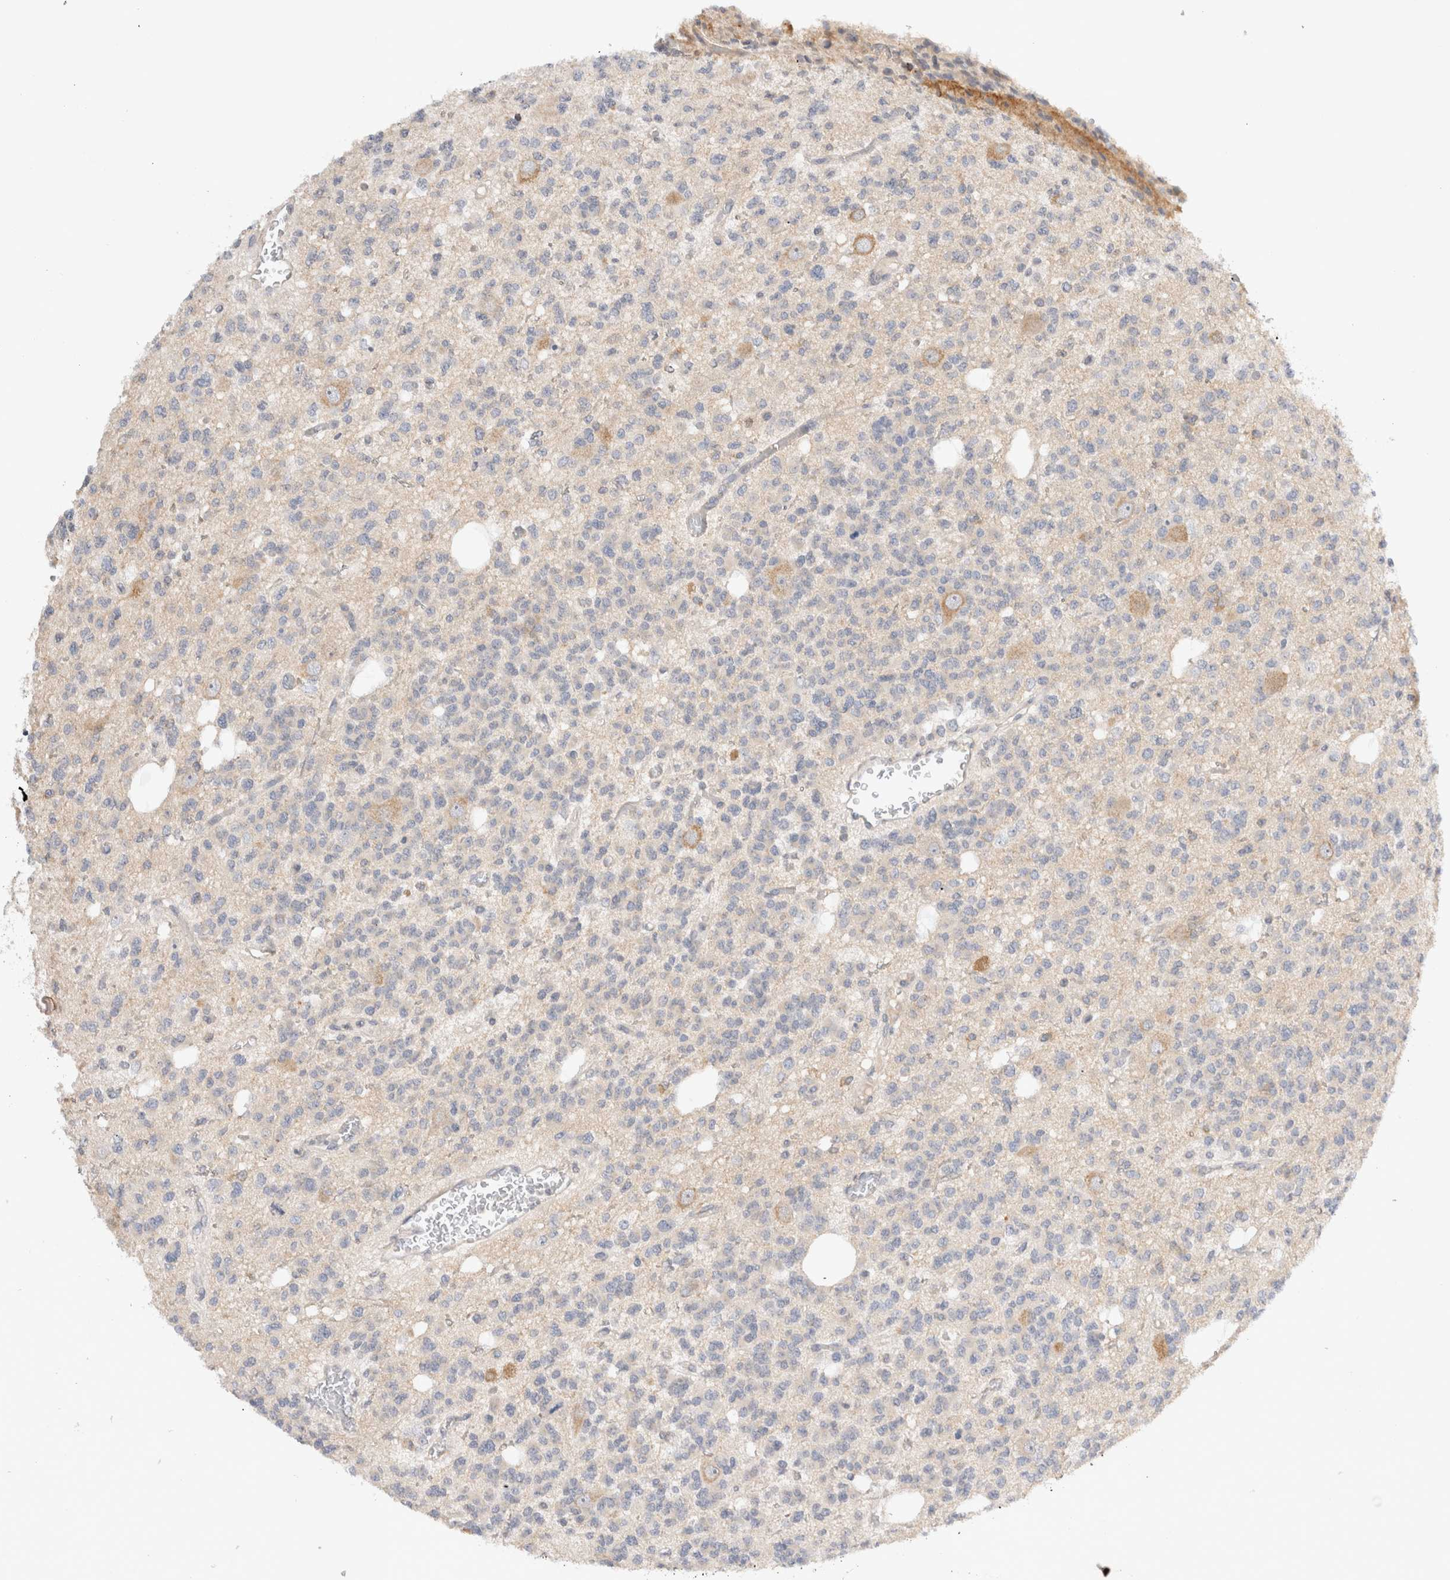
{"staining": {"intensity": "negative", "quantity": "none", "location": "none"}, "tissue": "glioma", "cell_type": "Tumor cells", "image_type": "cancer", "snomed": [{"axis": "morphology", "description": "Glioma, malignant, Low grade"}, {"axis": "topography", "description": "Brain"}], "caption": "Immunohistochemistry image of neoplastic tissue: human malignant glioma (low-grade) stained with DAB (3,3'-diaminobenzidine) demonstrates no significant protein positivity in tumor cells. Brightfield microscopy of immunohistochemistry (IHC) stained with DAB (3,3'-diaminobenzidine) (brown) and hematoxylin (blue), captured at high magnification.", "gene": "NEDD4L", "patient": {"sex": "male", "age": 38}}